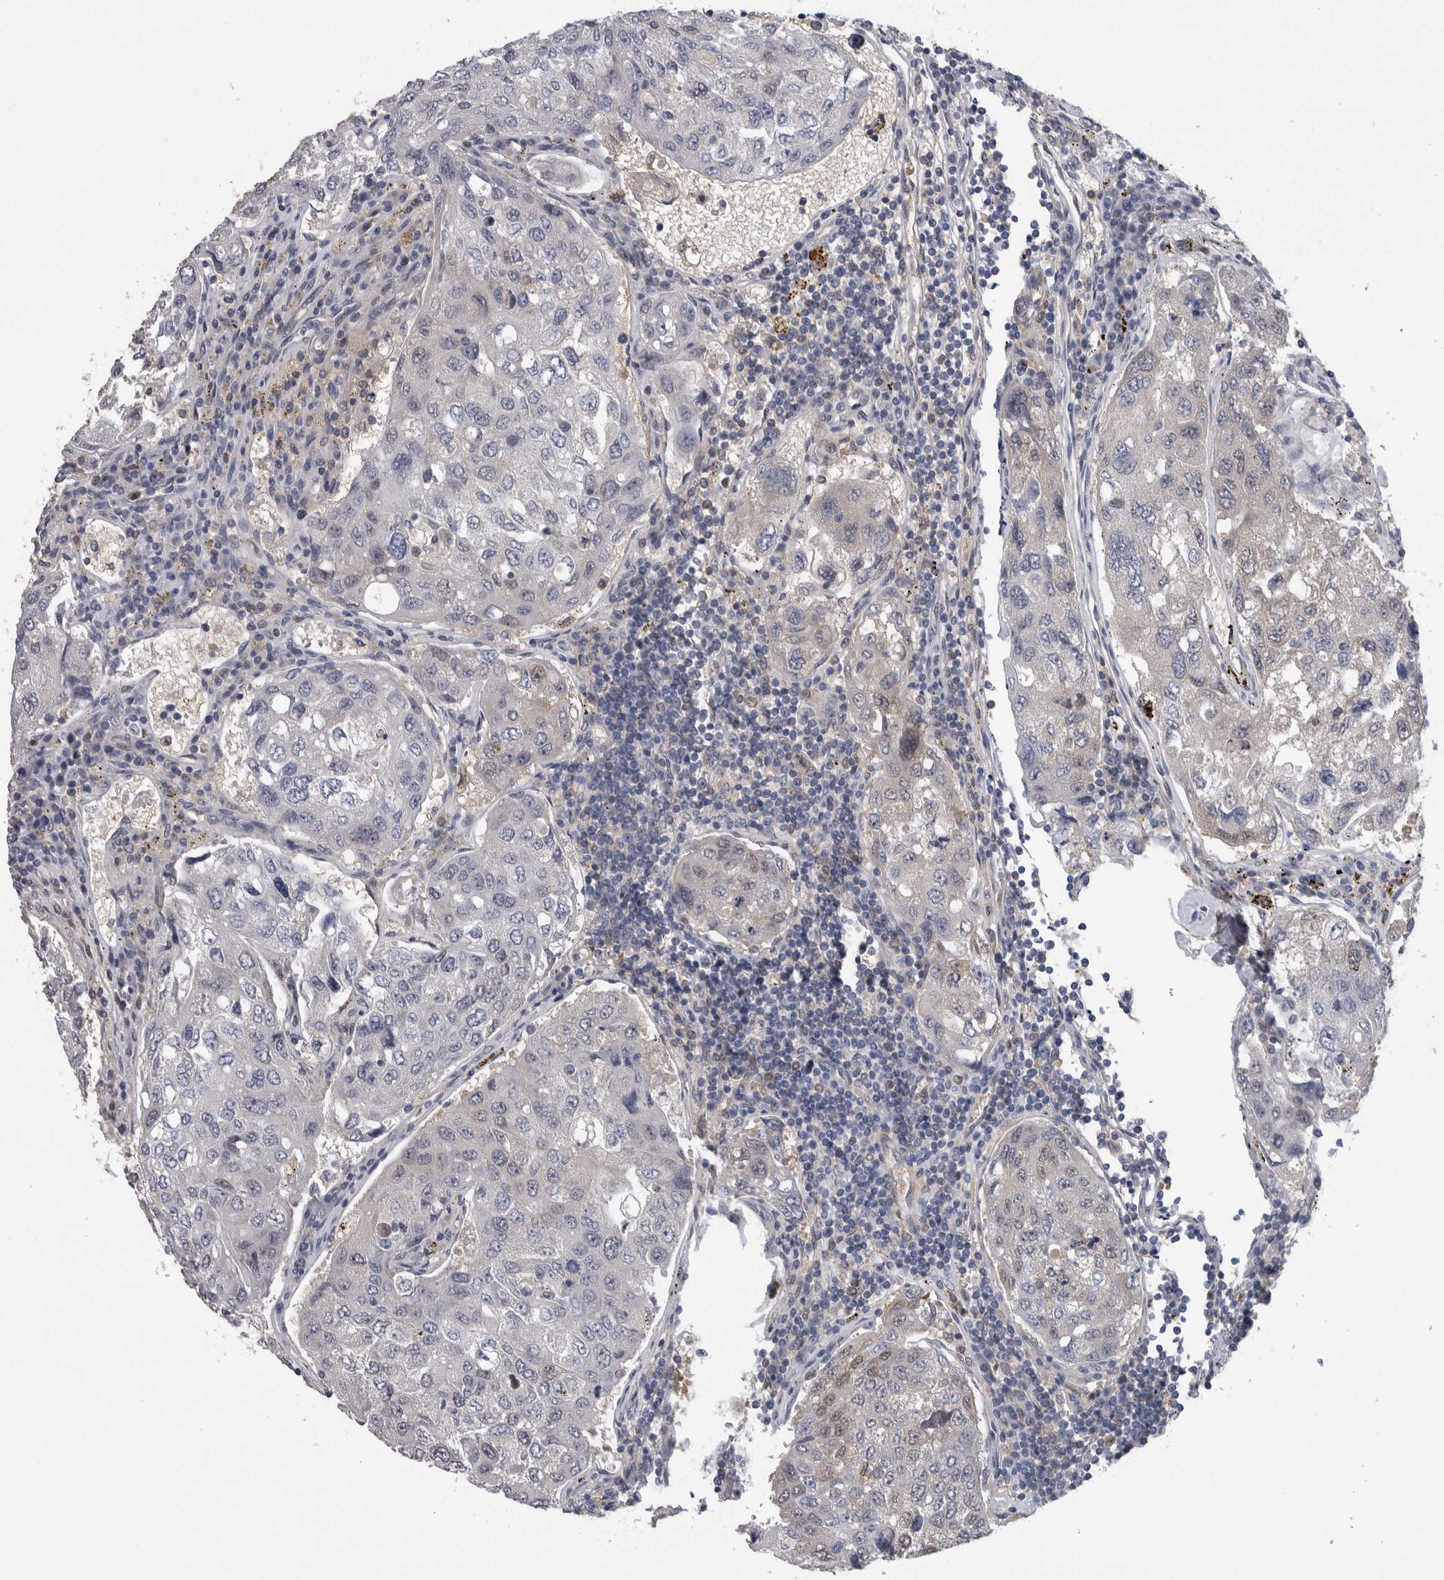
{"staining": {"intensity": "weak", "quantity": "<25%", "location": "nuclear"}, "tissue": "urothelial cancer", "cell_type": "Tumor cells", "image_type": "cancer", "snomed": [{"axis": "morphology", "description": "Urothelial carcinoma, High grade"}, {"axis": "topography", "description": "Lymph node"}, {"axis": "topography", "description": "Urinary bladder"}], "caption": "High power microscopy photomicrograph of an immunohistochemistry (IHC) micrograph of urothelial carcinoma (high-grade), revealing no significant staining in tumor cells.", "gene": "NAPRT", "patient": {"sex": "male", "age": 51}}